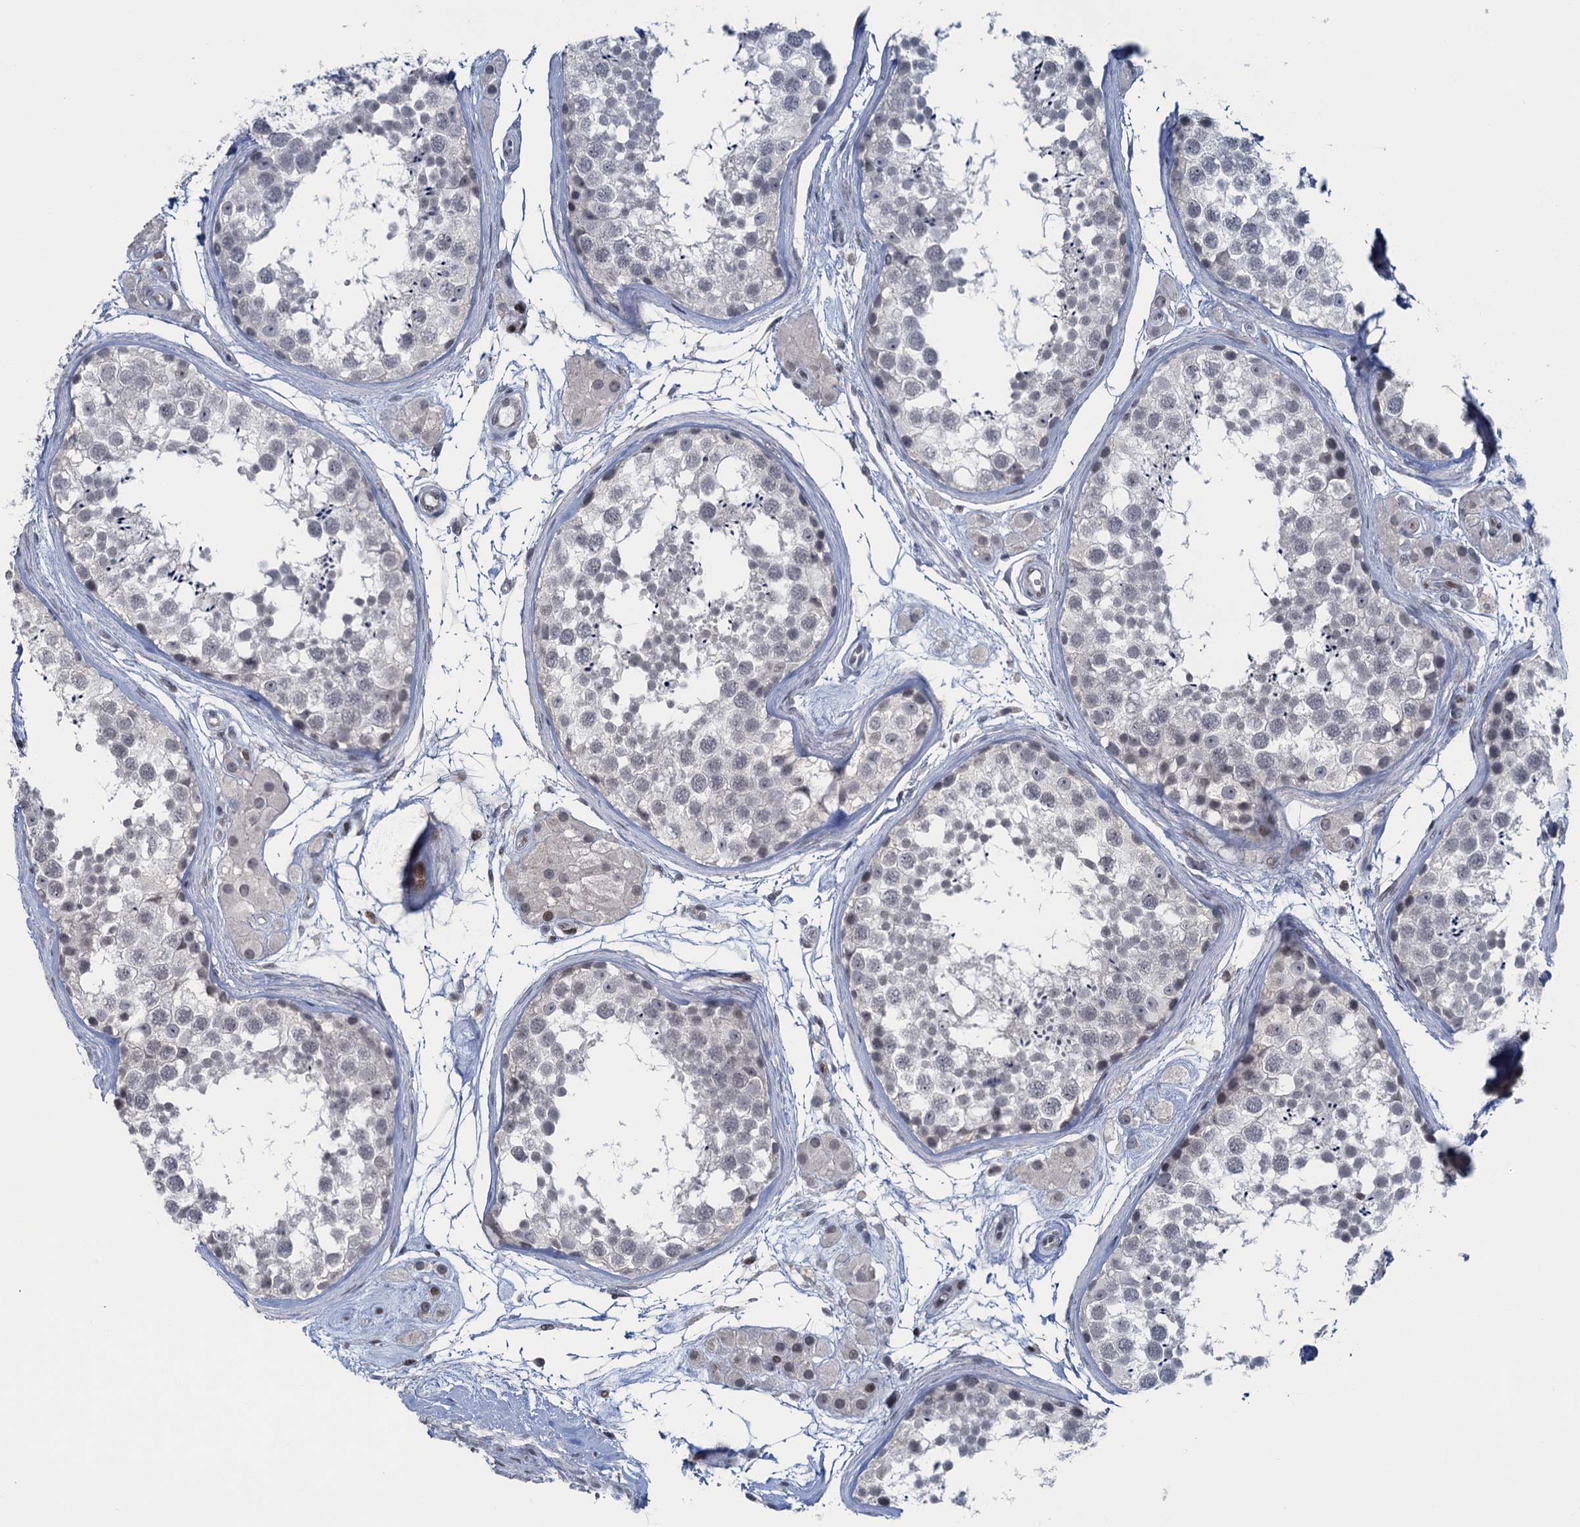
{"staining": {"intensity": "negative", "quantity": "none", "location": "none"}, "tissue": "testis", "cell_type": "Cells in seminiferous ducts", "image_type": "normal", "snomed": [{"axis": "morphology", "description": "Normal tissue, NOS"}, {"axis": "topography", "description": "Testis"}], "caption": "Protein analysis of normal testis displays no significant staining in cells in seminiferous ducts. (DAB IHC visualized using brightfield microscopy, high magnification).", "gene": "FYB1", "patient": {"sex": "male", "age": 56}}